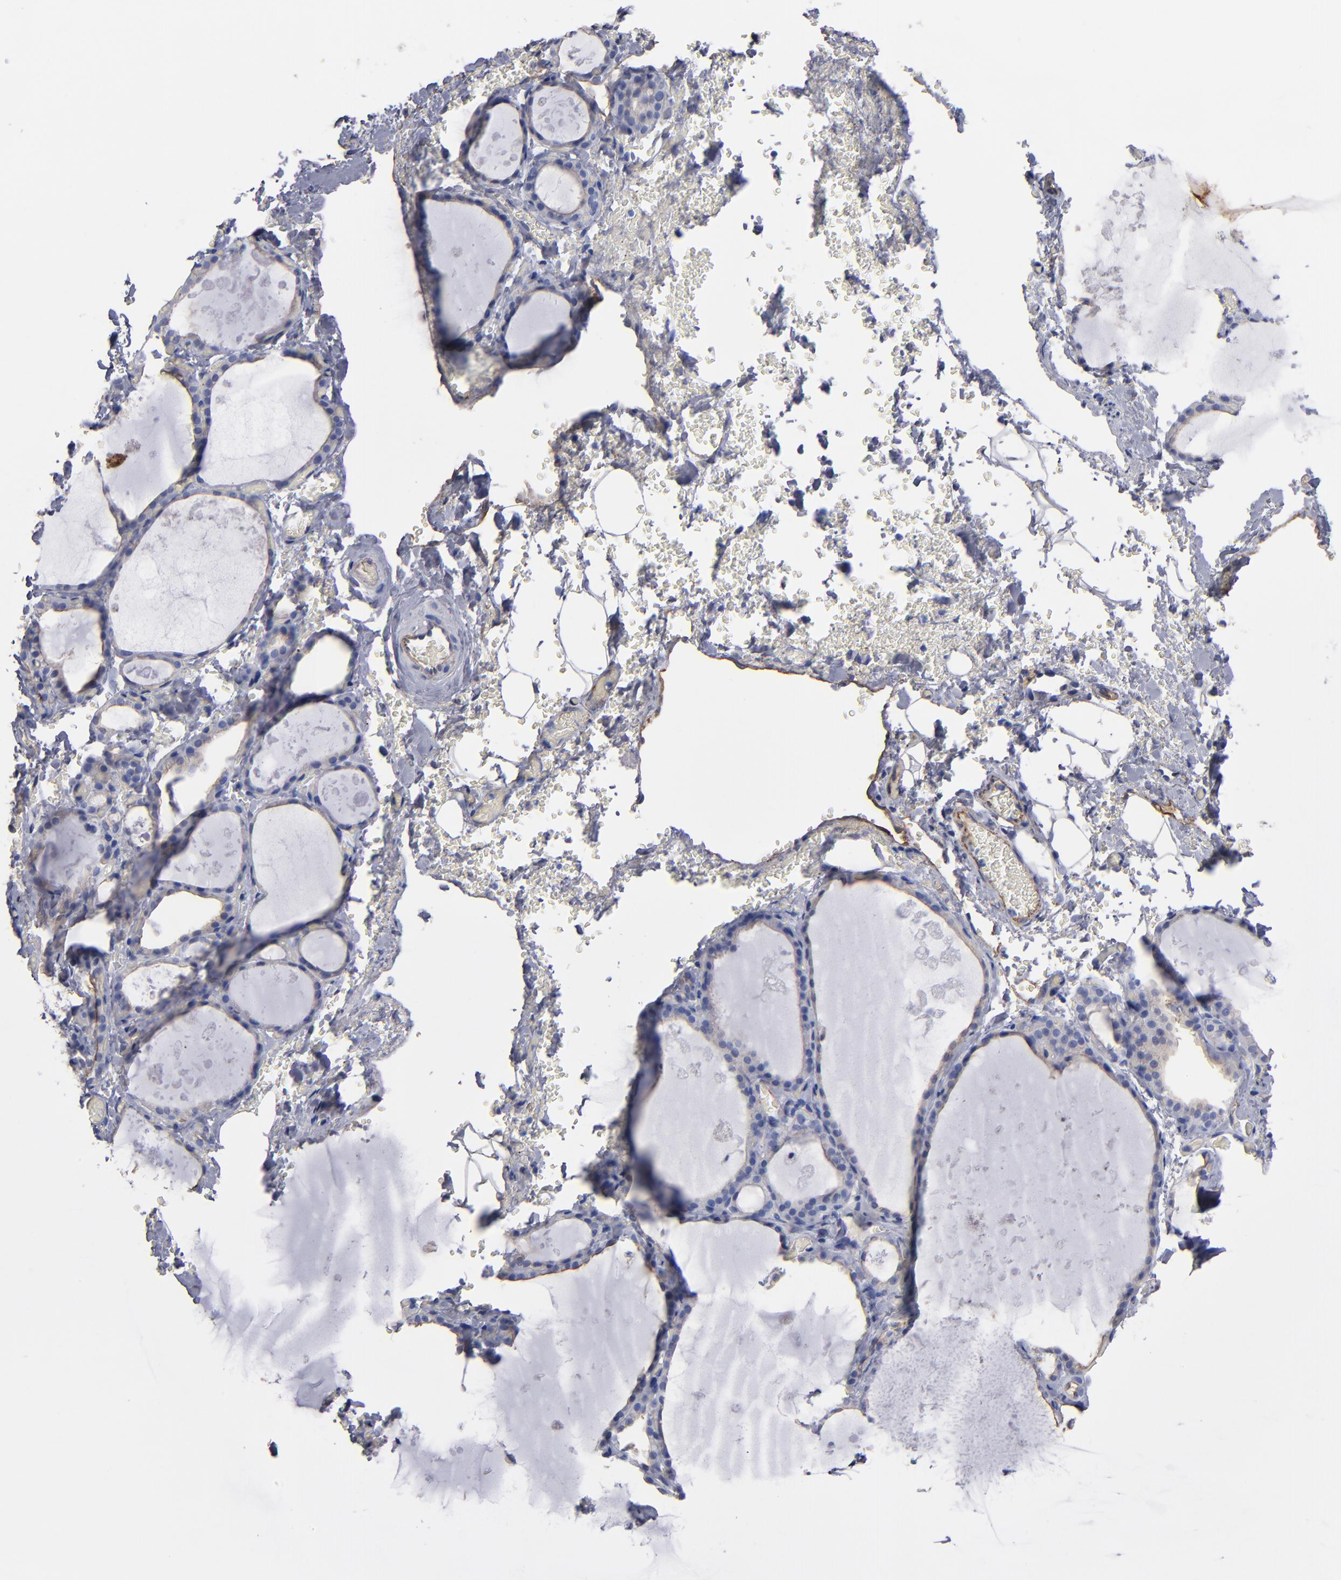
{"staining": {"intensity": "negative", "quantity": "none", "location": "none"}, "tissue": "thyroid gland", "cell_type": "Glandular cells", "image_type": "normal", "snomed": [{"axis": "morphology", "description": "Normal tissue, NOS"}, {"axis": "topography", "description": "Thyroid gland"}], "caption": "Immunohistochemistry photomicrograph of unremarkable thyroid gland: thyroid gland stained with DAB displays no significant protein positivity in glandular cells. The staining is performed using DAB (3,3'-diaminobenzidine) brown chromogen with nuclei counter-stained in using hematoxylin.", "gene": "TM4SF1", "patient": {"sex": "male", "age": 61}}